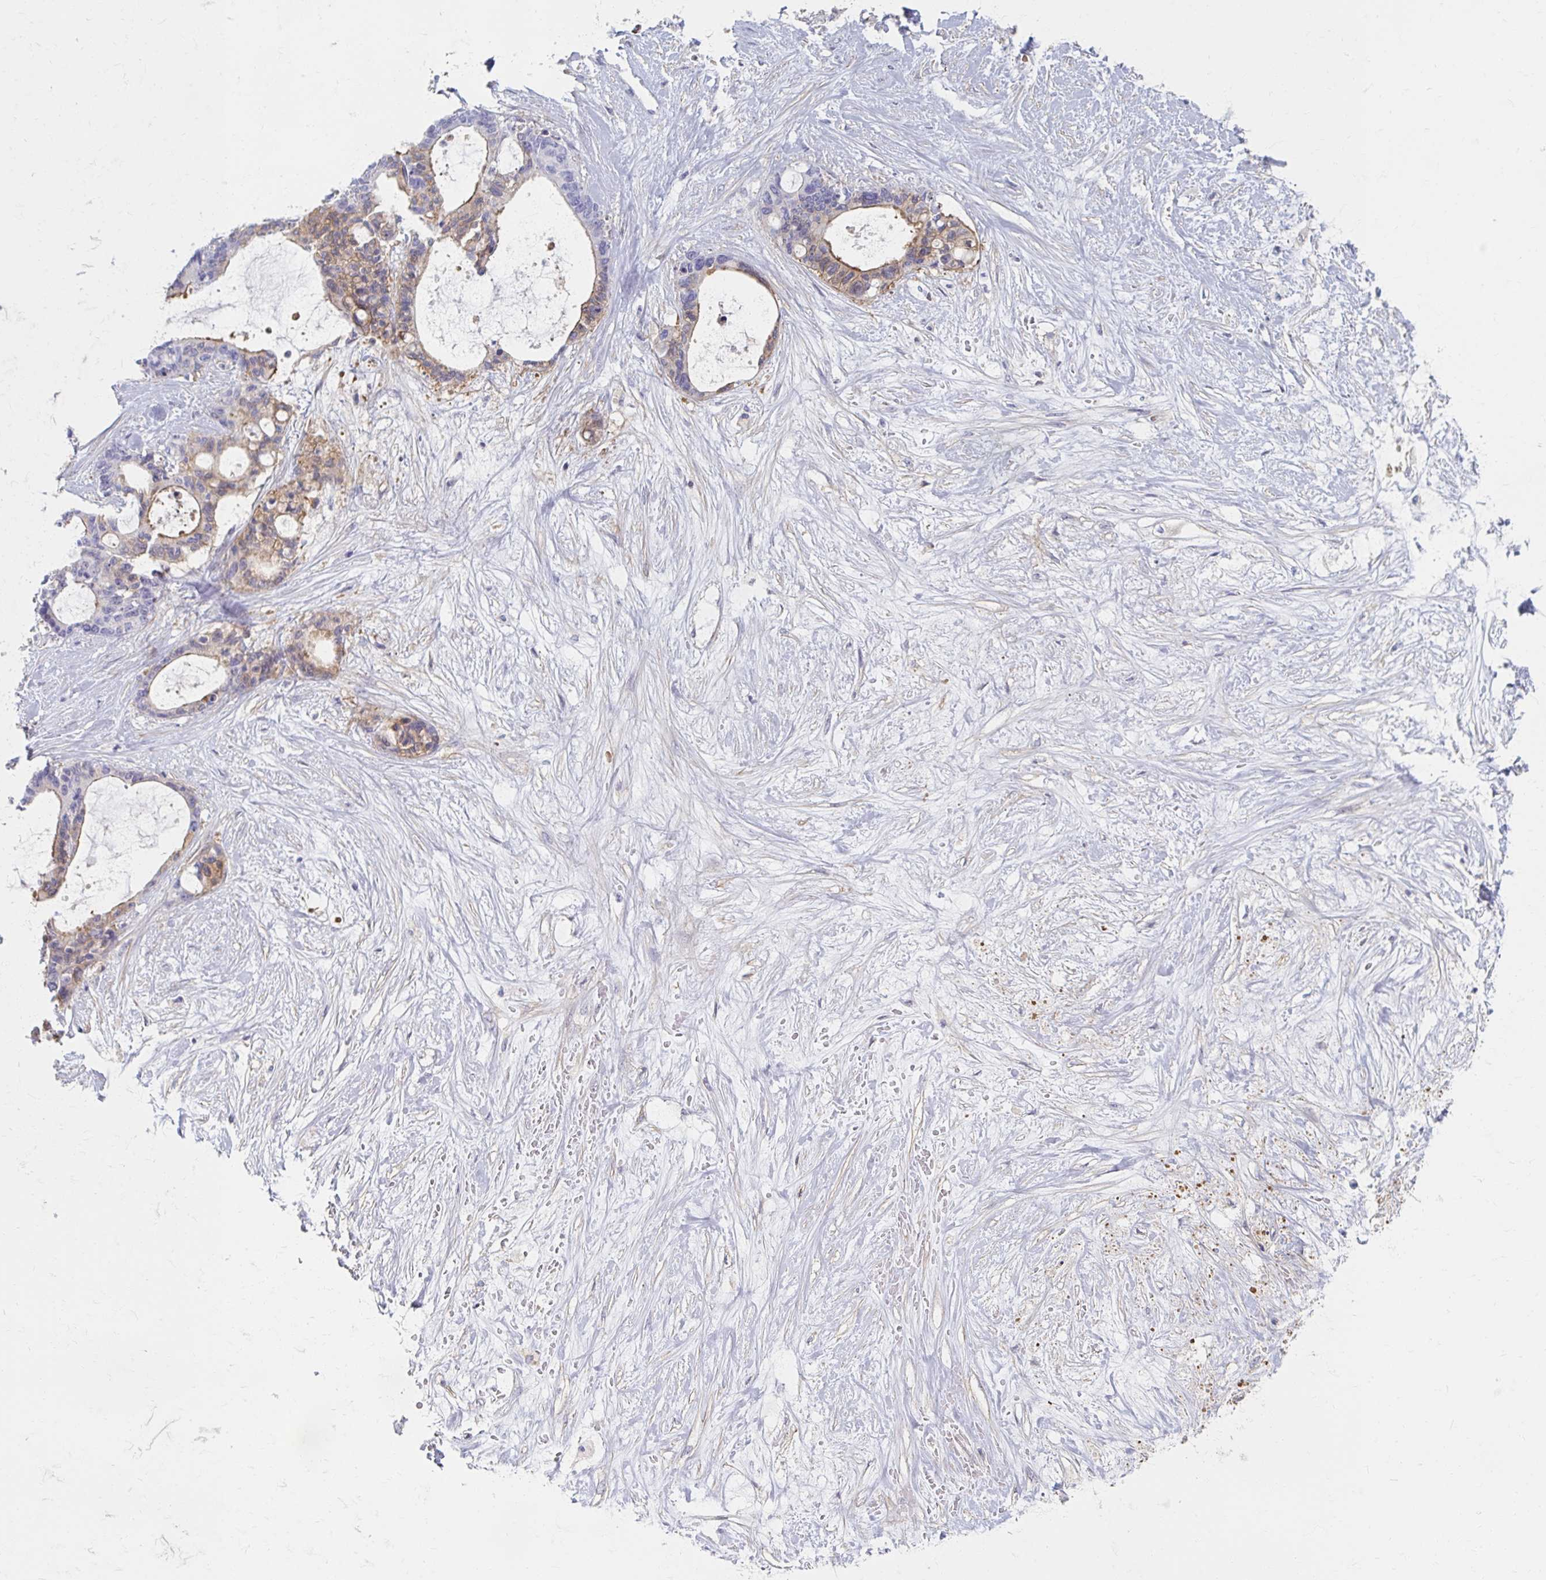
{"staining": {"intensity": "moderate", "quantity": "25%-75%", "location": "cytoplasmic/membranous"}, "tissue": "liver cancer", "cell_type": "Tumor cells", "image_type": "cancer", "snomed": [{"axis": "morphology", "description": "Normal tissue, NOS"}, {"axis": "morphology", "description": "Cholangiocarcinoma"}, {"axis": "topography", "description": "Liver"}, {"axis": "topography", "description": "Peripheral nerve tissue"}], "caption": "Liver cancer (cholangiocarcinoma) stained for a protein reveals moderate cytoplasmic/membranous positivity in tumor cells. The protein is stained brown, and the nuclei are stained in blue (DAB (3,3'-diaminobenzidine) IHC with brightfield microscopy, high magnification).", "gene": "MYLK2", "patient": {"sex": "female", "age": 73}}